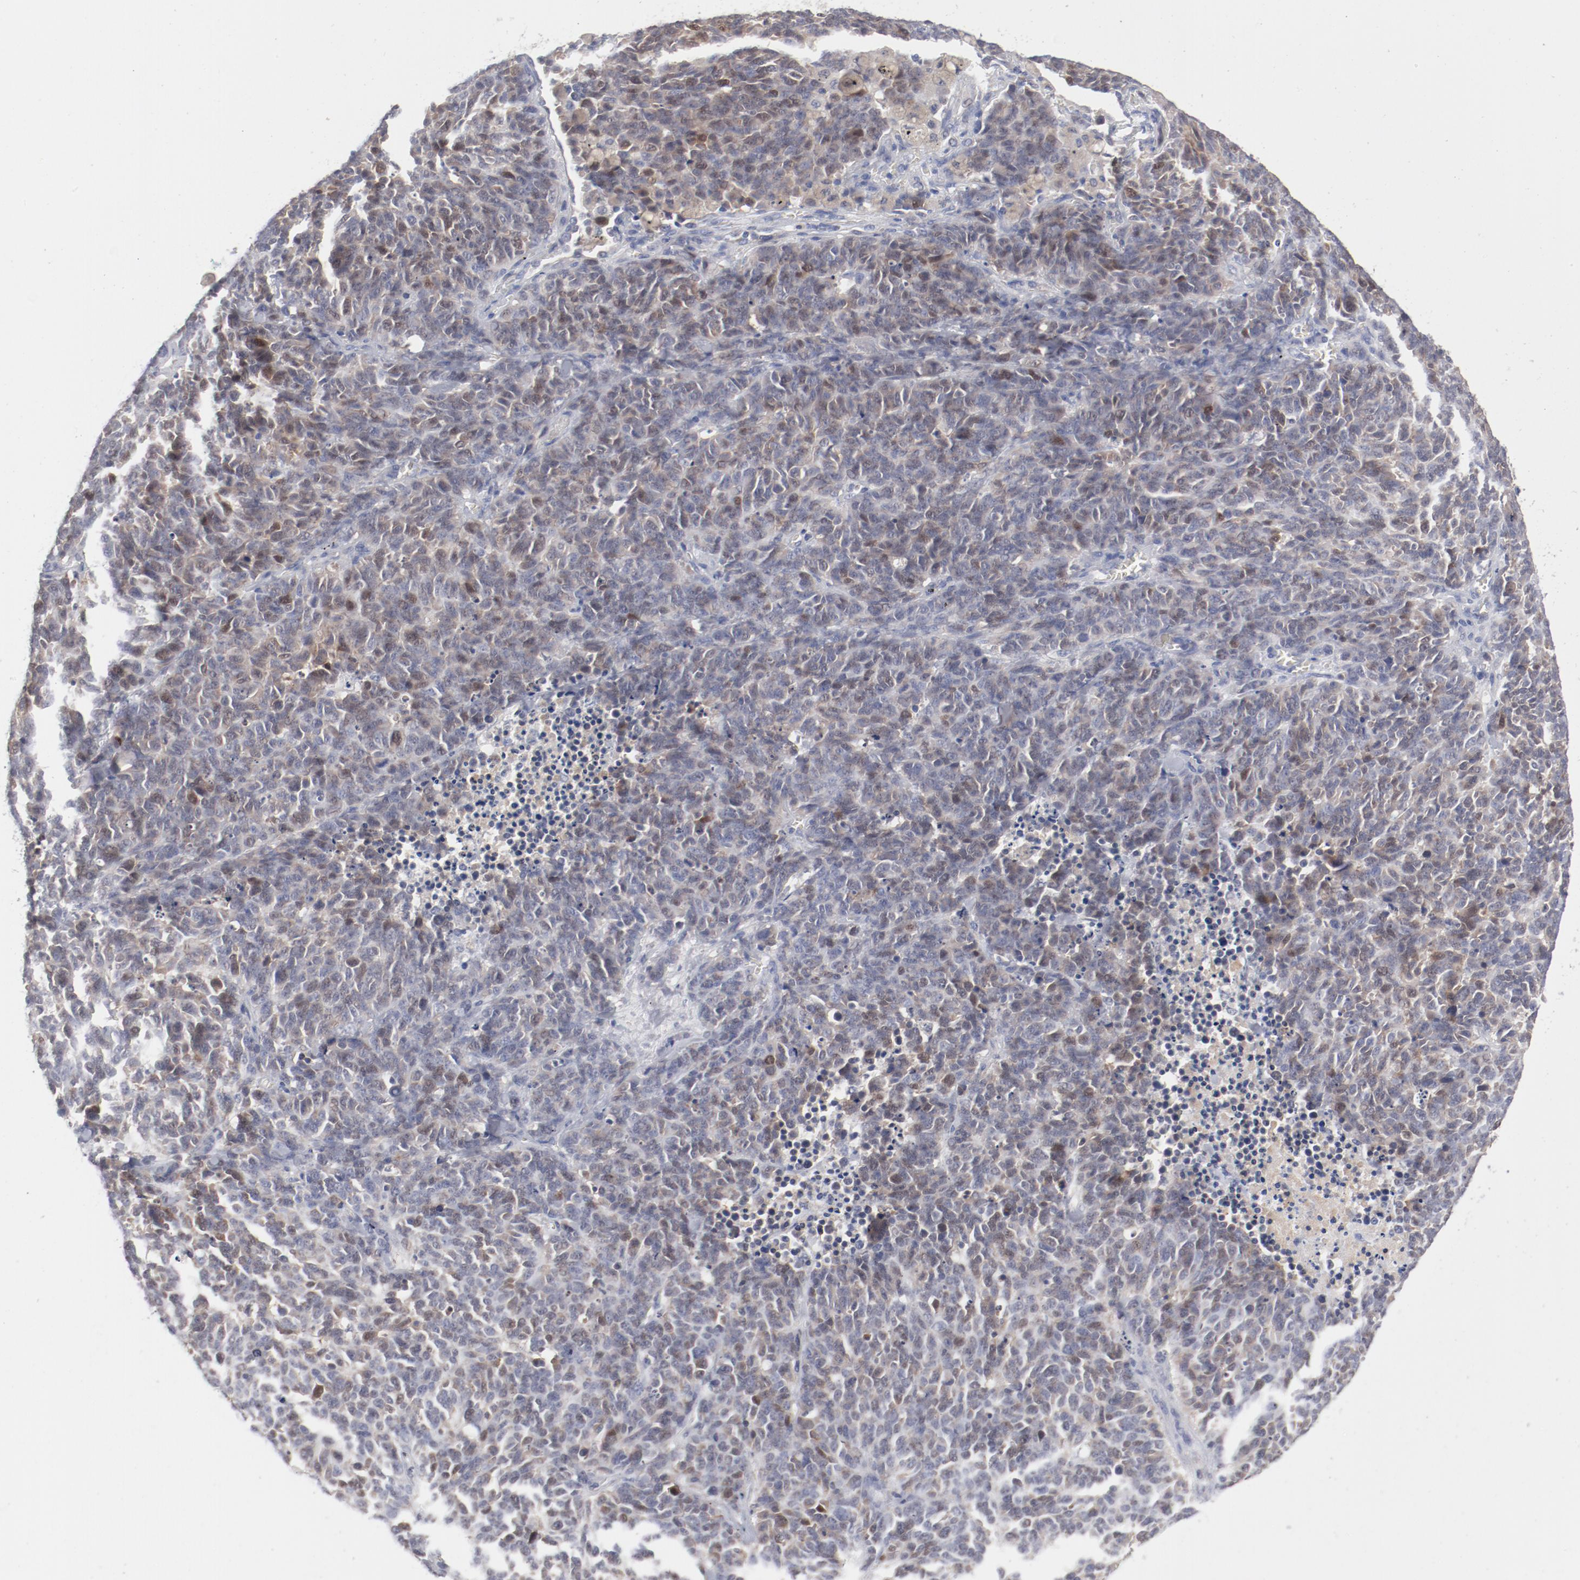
{"staining": {"intensity": "weak", "quantity": "25%-75%", "location": "cytoplasmic/membranous,nuclear"}, "tissue": "lung cancer", "cell_type": "Tumor cells", "image_type": "cancer", "snomed": [{"axis": "morphology", "description": "Neoplasm, malignant, NOS"}, {"axis": "topography", "description": "Lung"}], "caption": "This photomicrograph displays lung cancer (neoplasm (malignant)) stained with IHC to label a protein in brown. The cytoplasmic/membranous and nuclear of tumor cells show weak positivity for the protein. Nuclei are counter-stained blue.", "gene": "SH3BGR", "patient": {"sex": "female", "age": 58}}